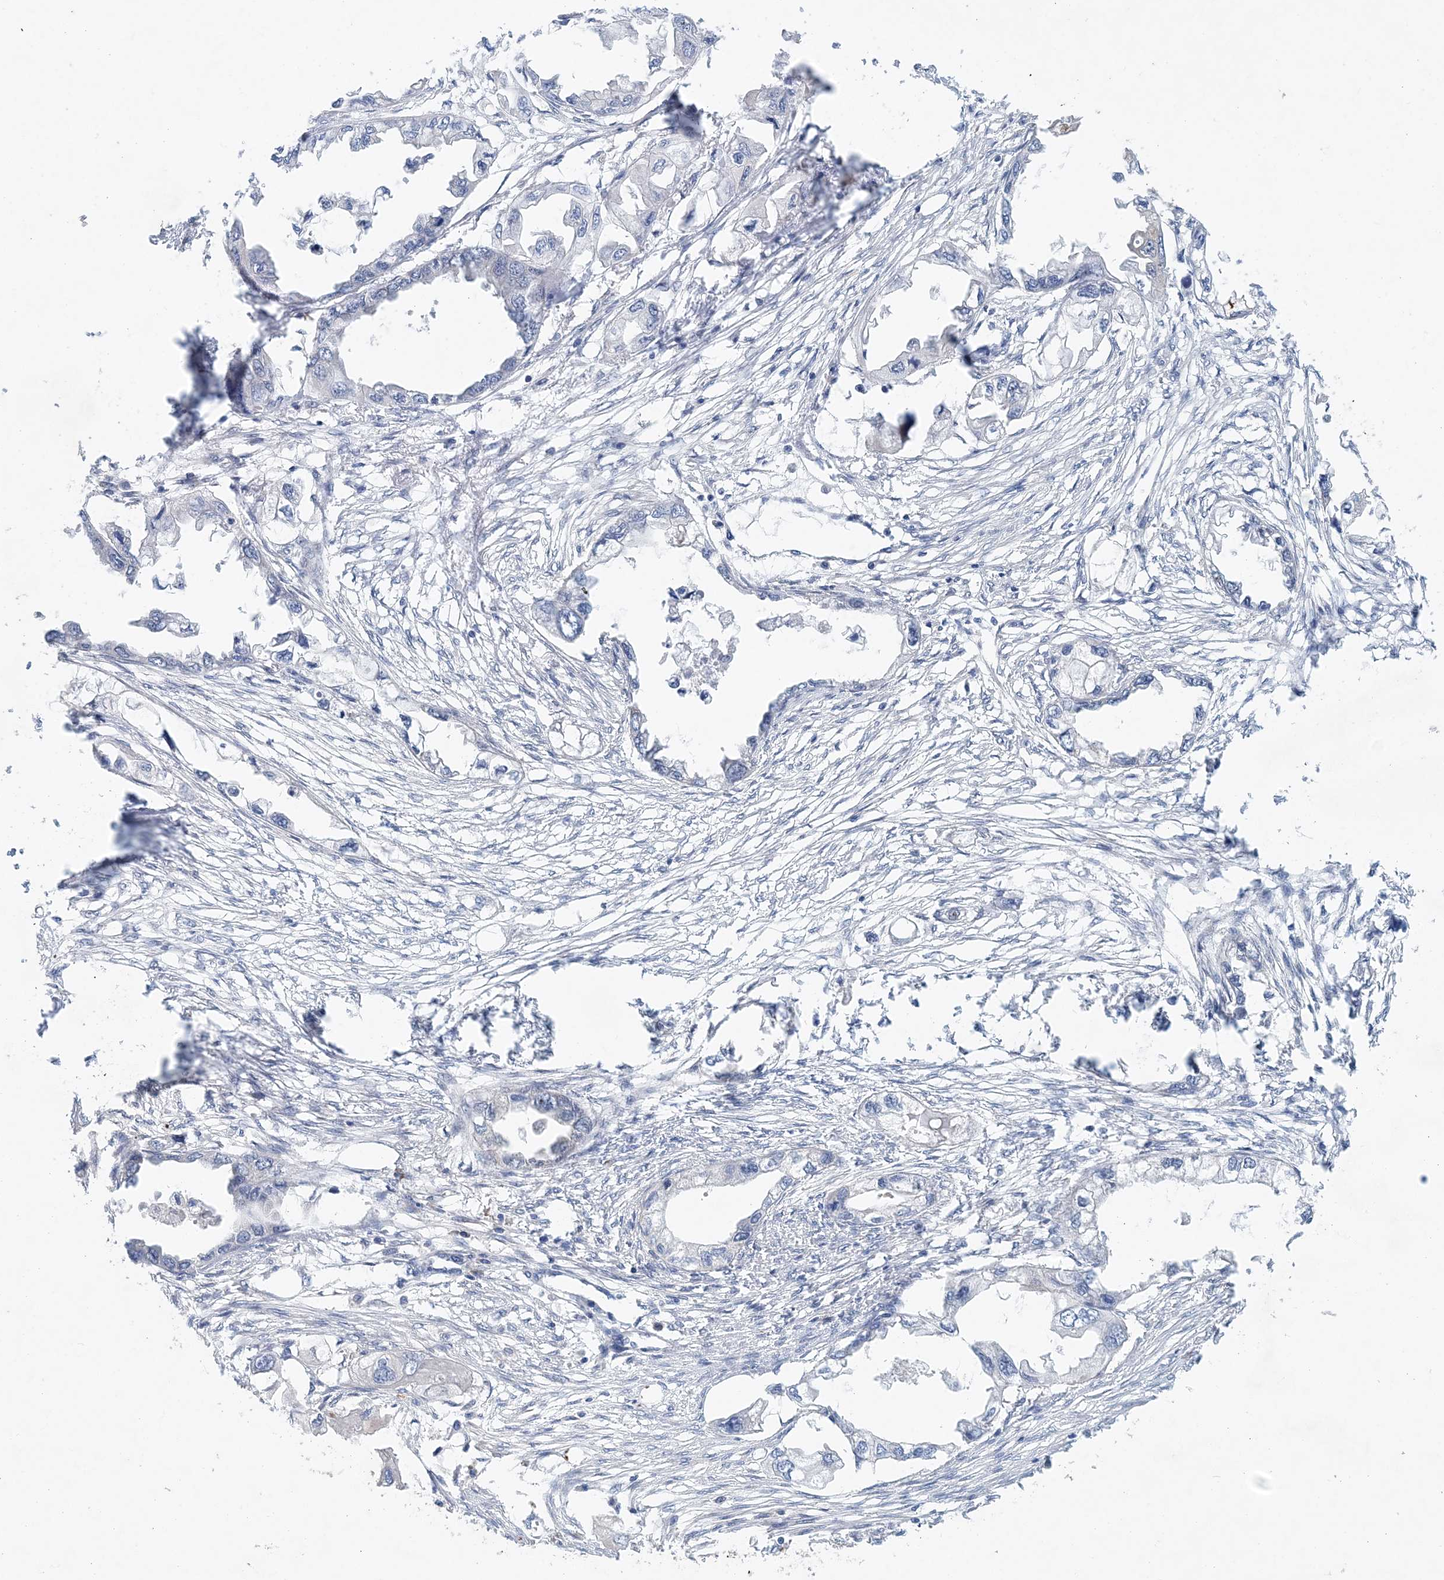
{"staining": {"intensity": "negative", "quantity": "none", "location": "none"}, "tissue": "endometrial cancer", "cell_type": "Tumor cells", "image_type": "cancer", "snomed": [{"axis": "morphology", "description": "Adenocarcinoma, NOS"}, {"axis": "morphology", "description": "Adenocarcinoma, metastatic, NOS"}, {"axis": "topography", "description": "Adipose tissue"}, {"axis": "topography", "description": "Endometrium"}], "caption": "Tumor cells are negative for protein expression in human metastatic adenocarcinoma (endometrial).", "gene": "PFN2", "patient": {"sex": "female", "age": 67}}